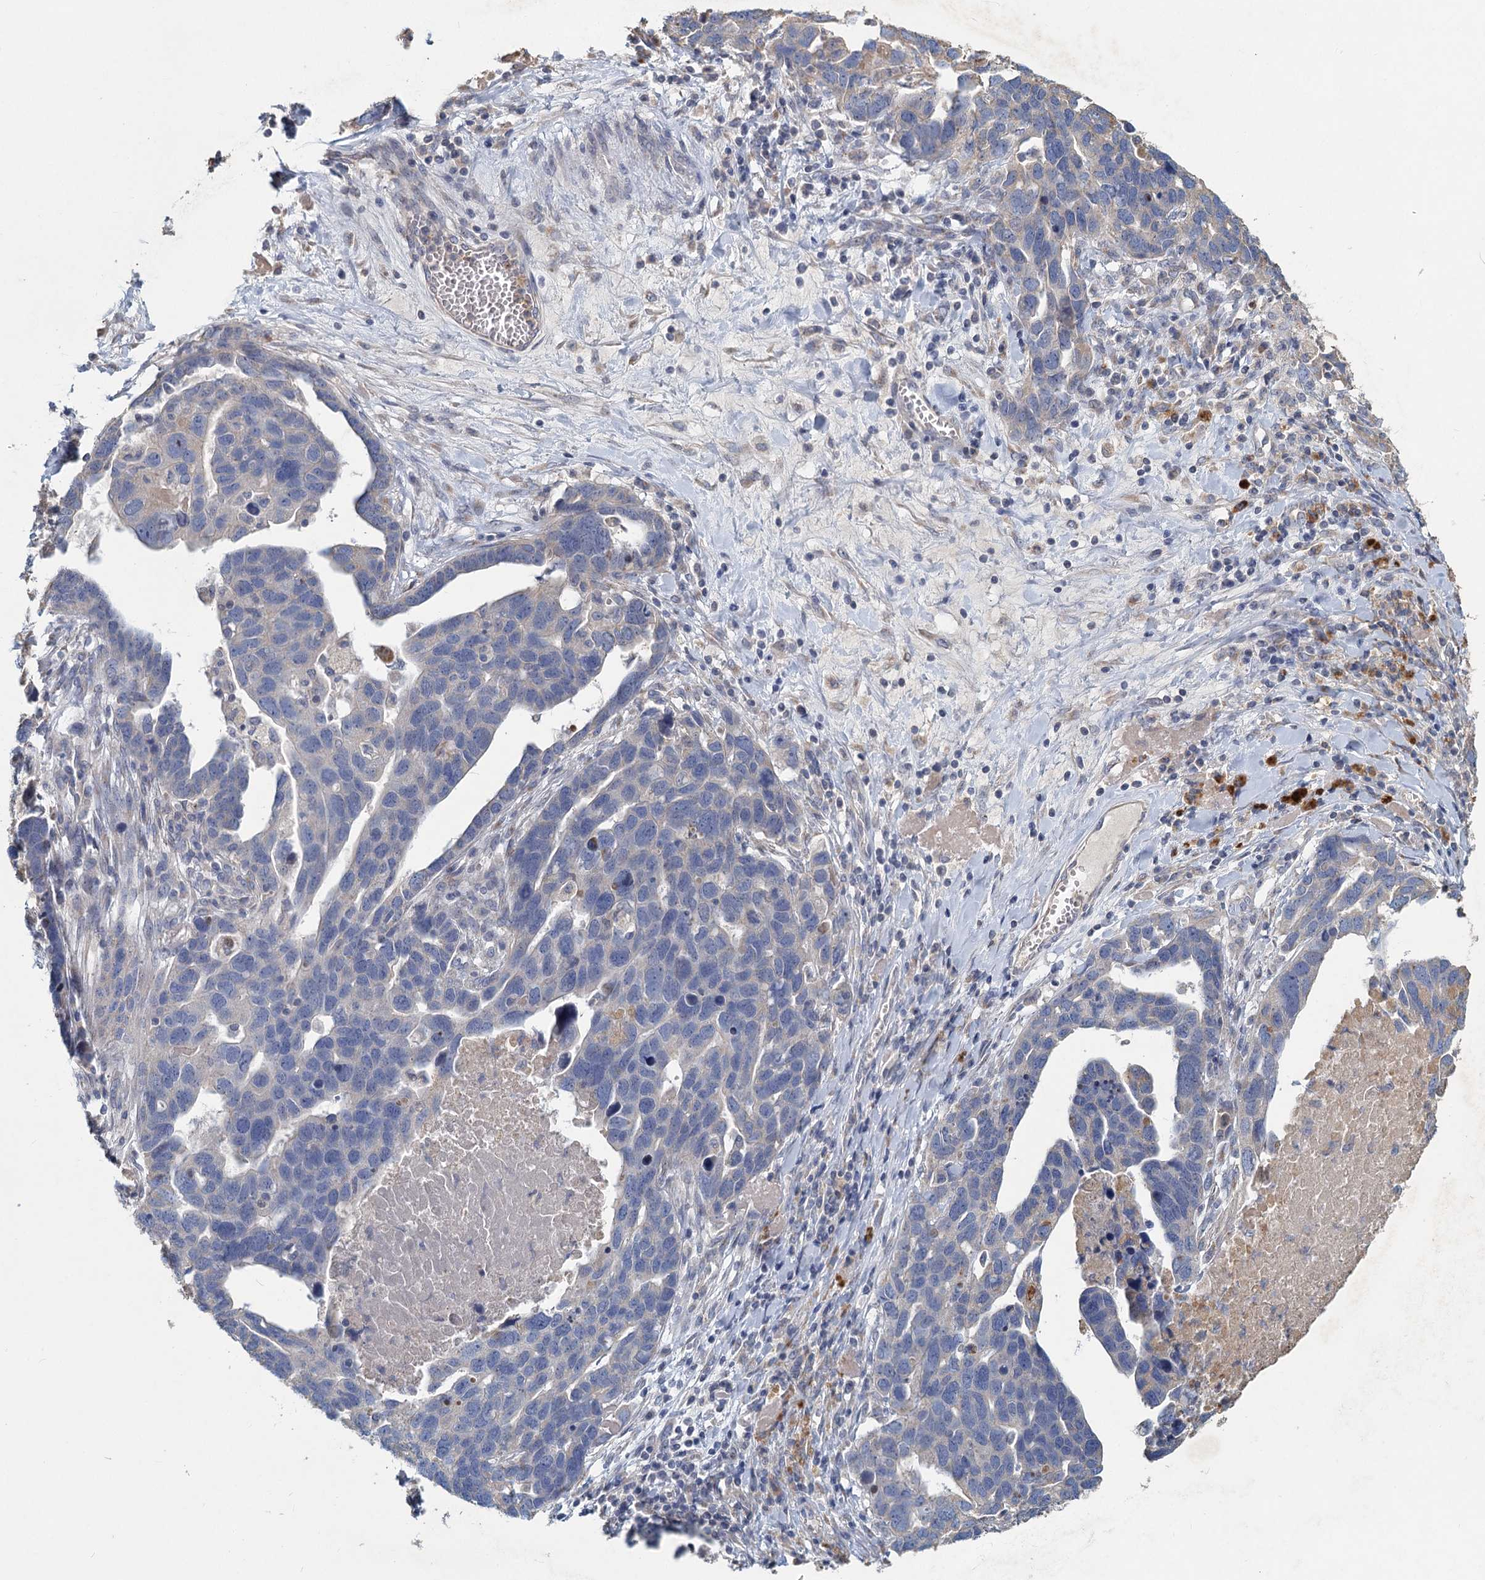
{"staining": {"intensity": "negative", "quantity": "none", "location": "none"}, "tissue": "ovarian cancer", "cell_type": "Tumor cells", "image_type": "cancer", "snomed": [{"axis": "morphology", "description": "Cystadenocarcinoma, serous, NOS"}, {"axis": "topography", "description": "Ovary"}], "caption": "Serous cystadenocarcinoma (ovarian) was stained to show a protein in brown. There is no significant staining in tumor cells.", "gene": "HES2", "patient": {"sex": "female", "age": 54}}